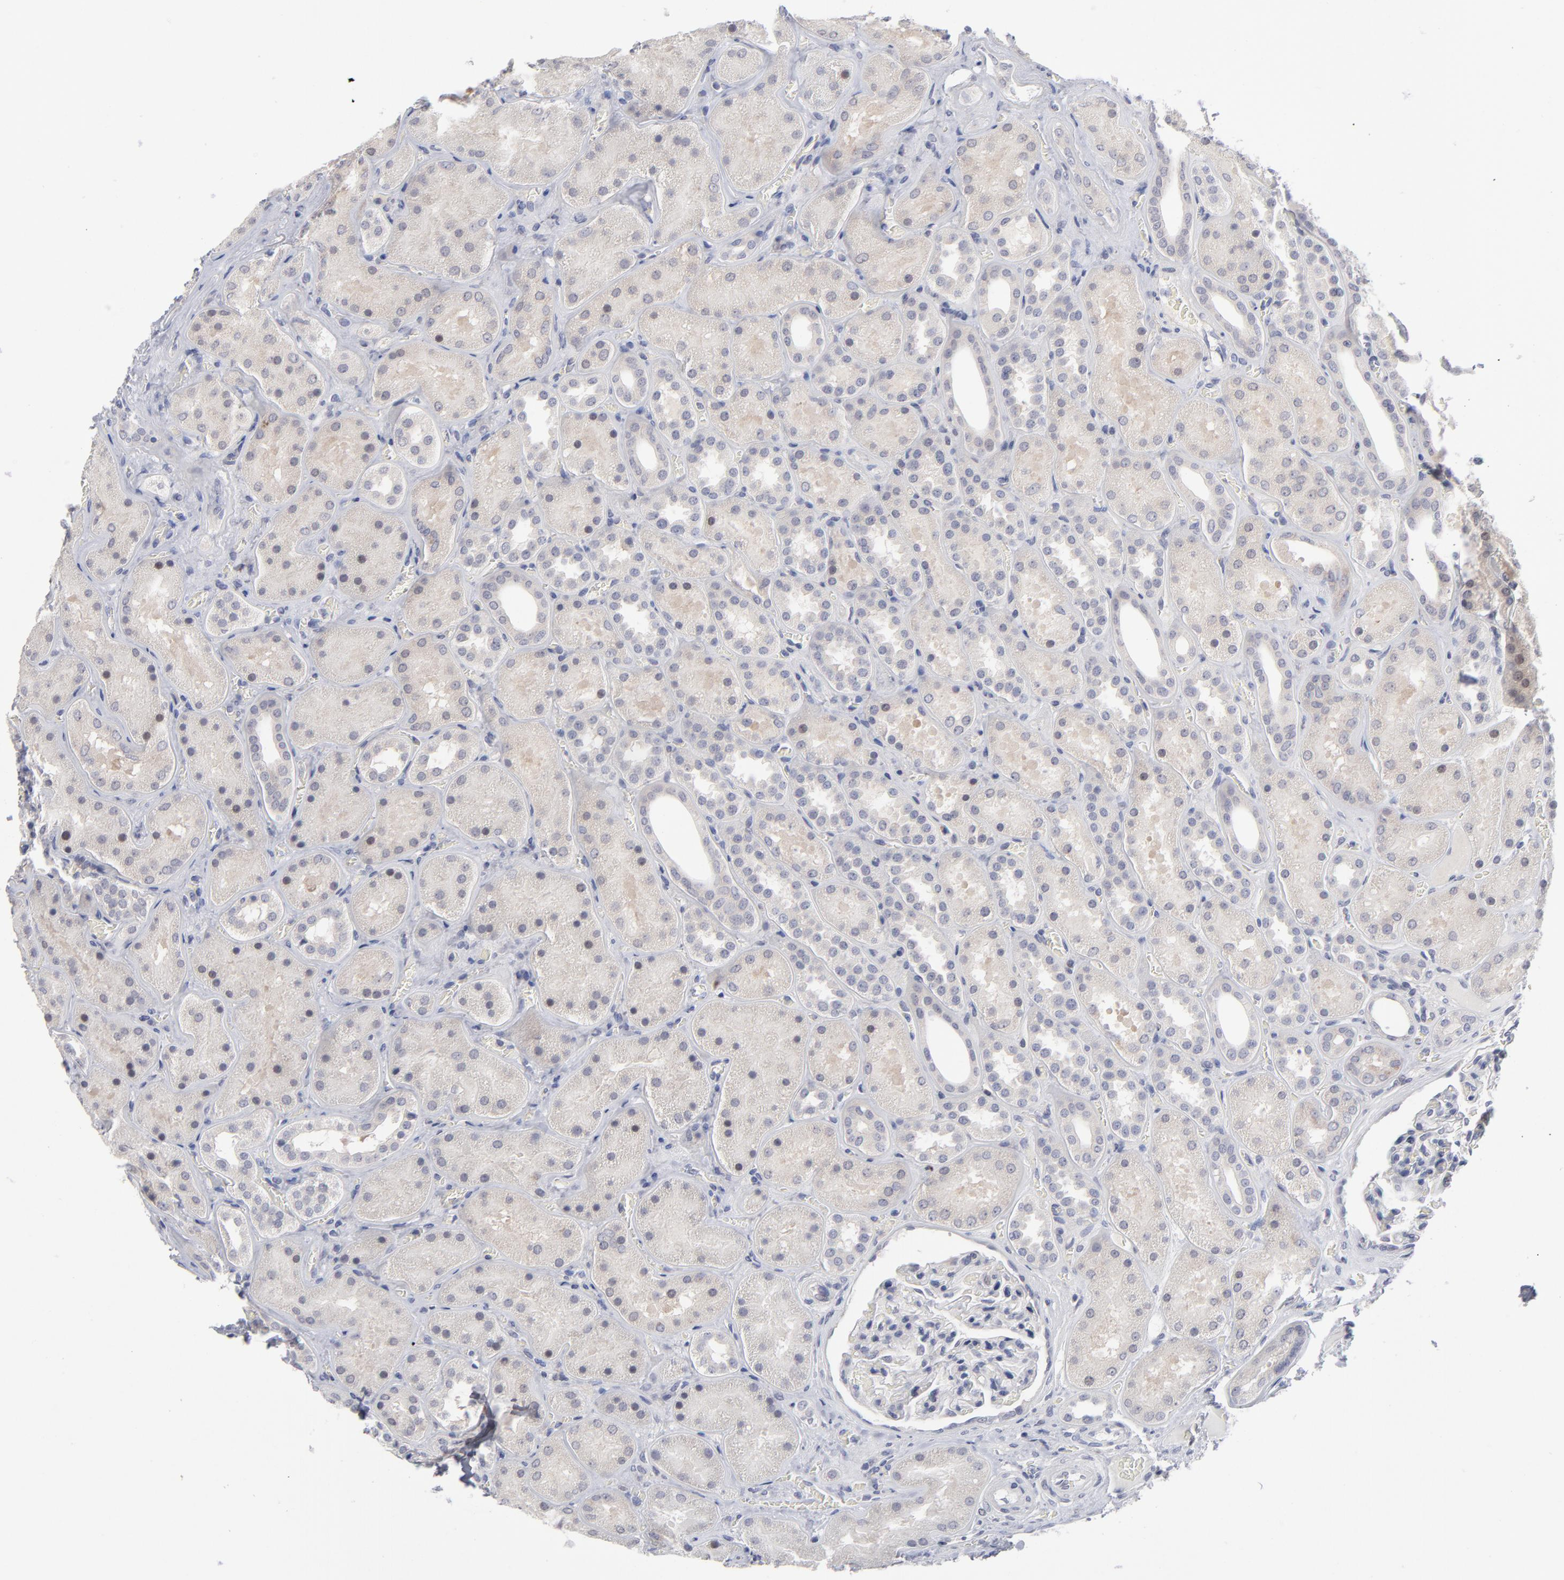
{"staining": {"intensity": "negative", "quantity": "none", "location": "none"}, "tissue": "kidney", "cell_type": "Cells in glomeruli", "image_type": "normal", "snomed": [{"axis": "morphology", "description": "Normal tissue, NOS"}, {"axis": "topography", "description": "Kidney"}], "caption": "Immunohistochemistry micrograph of unremarkable kidney: human kidney stained with DAB demonstrates no significant protein staining in cells in glomeruli.", "gene": "RPS24", "patient": {"sex": "male", "age": 28}}